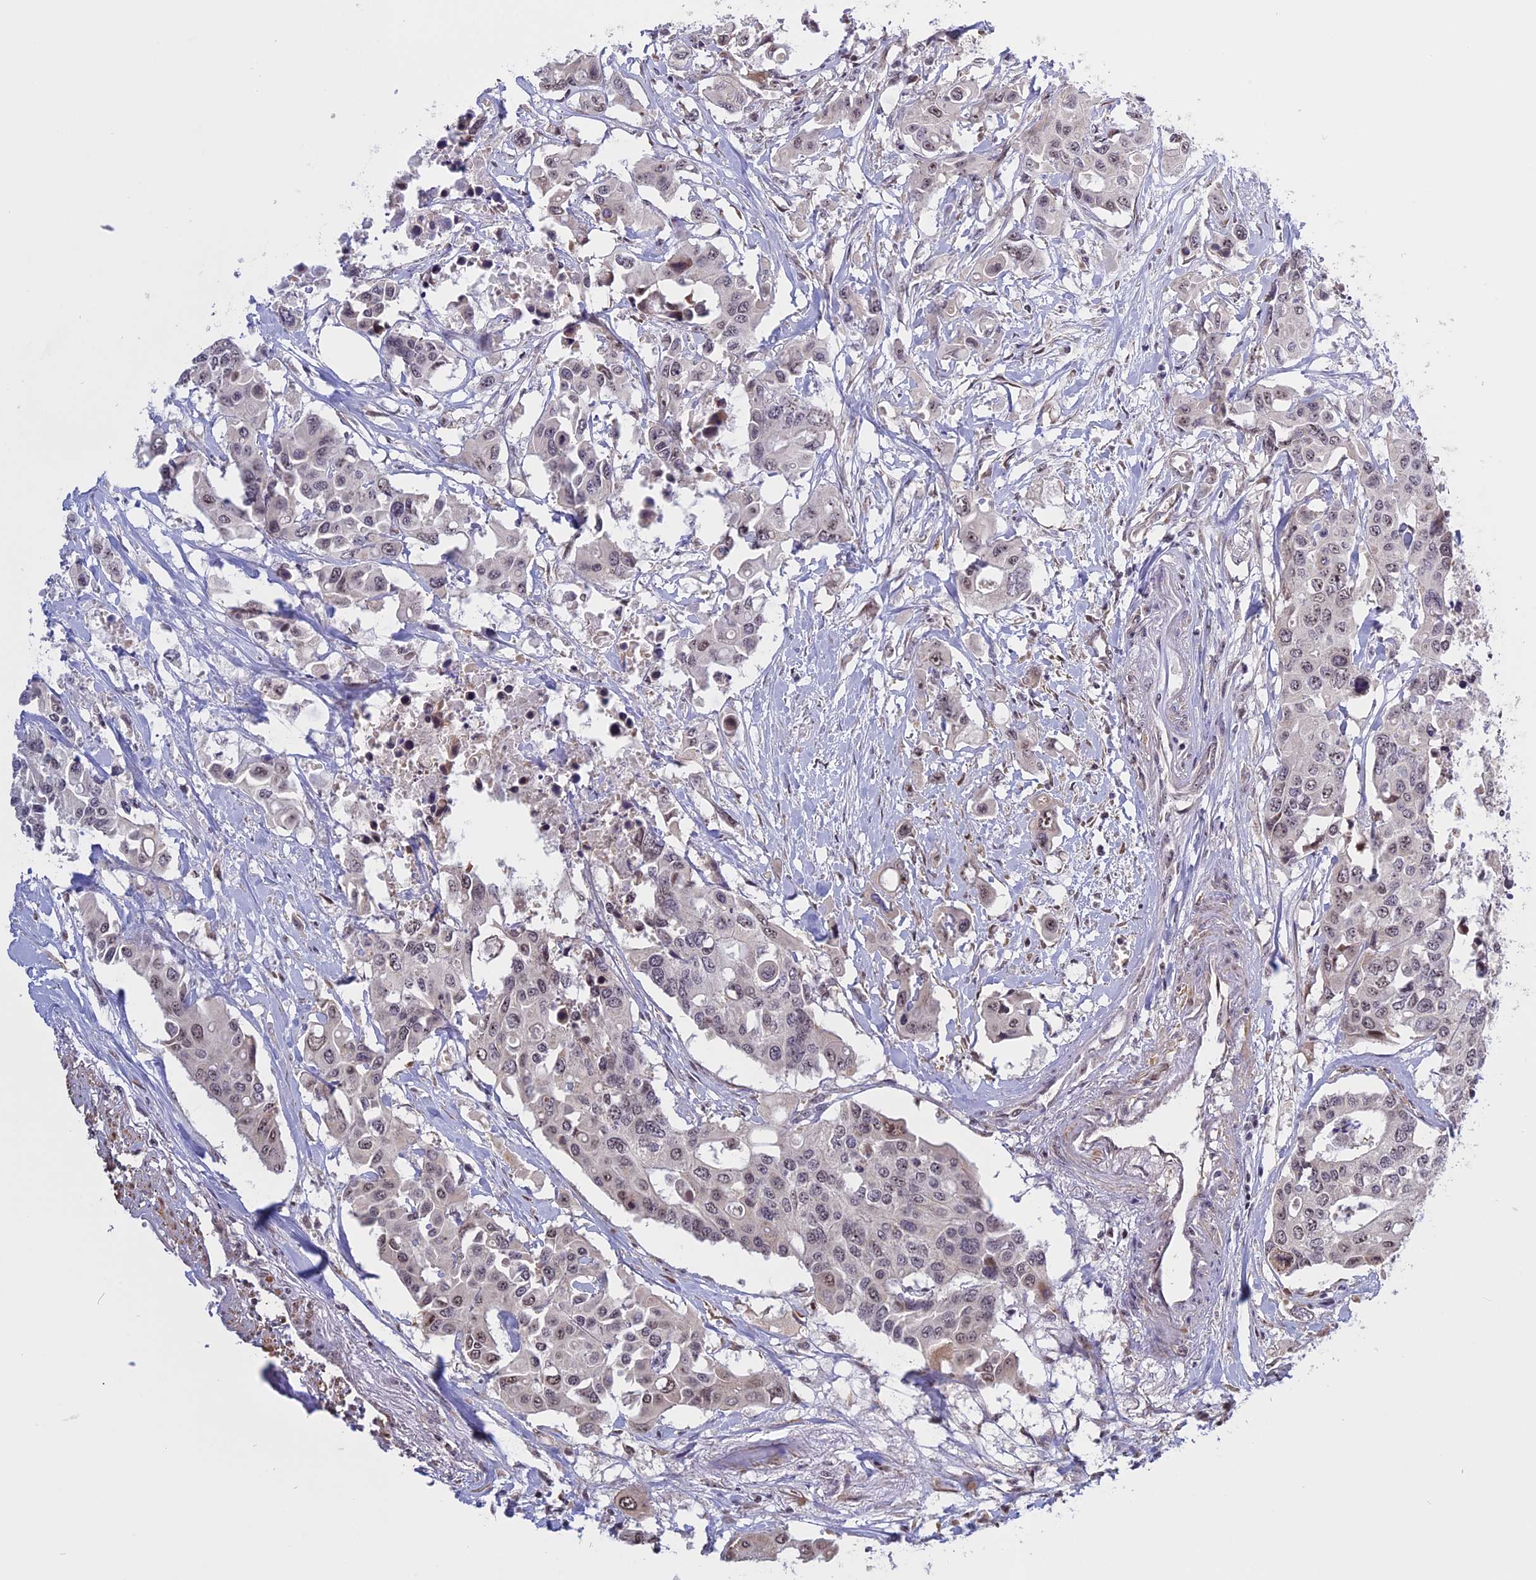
{"staining": {"intensity": "weak", "quantity": "<25%", "location": "nuclear"}, "tissue": "colorectal cancer", "cell_type": "Tumor cells", "image_type": "cancer", "snomed": [{"axis": "morphology", "description": "Adenocarcinoma, NOS"}, {"axis": "topography", "description": "Colon"}], "caption": "An immunohistochemistry photomicrograph of colorectal cancer (adenocarcinoma) is shown. There is no staining in tumor cells of colorectal cancer (adenocarcinoma).", "gene": "MGA", "patient": {"sex": "male", "age": 77}}